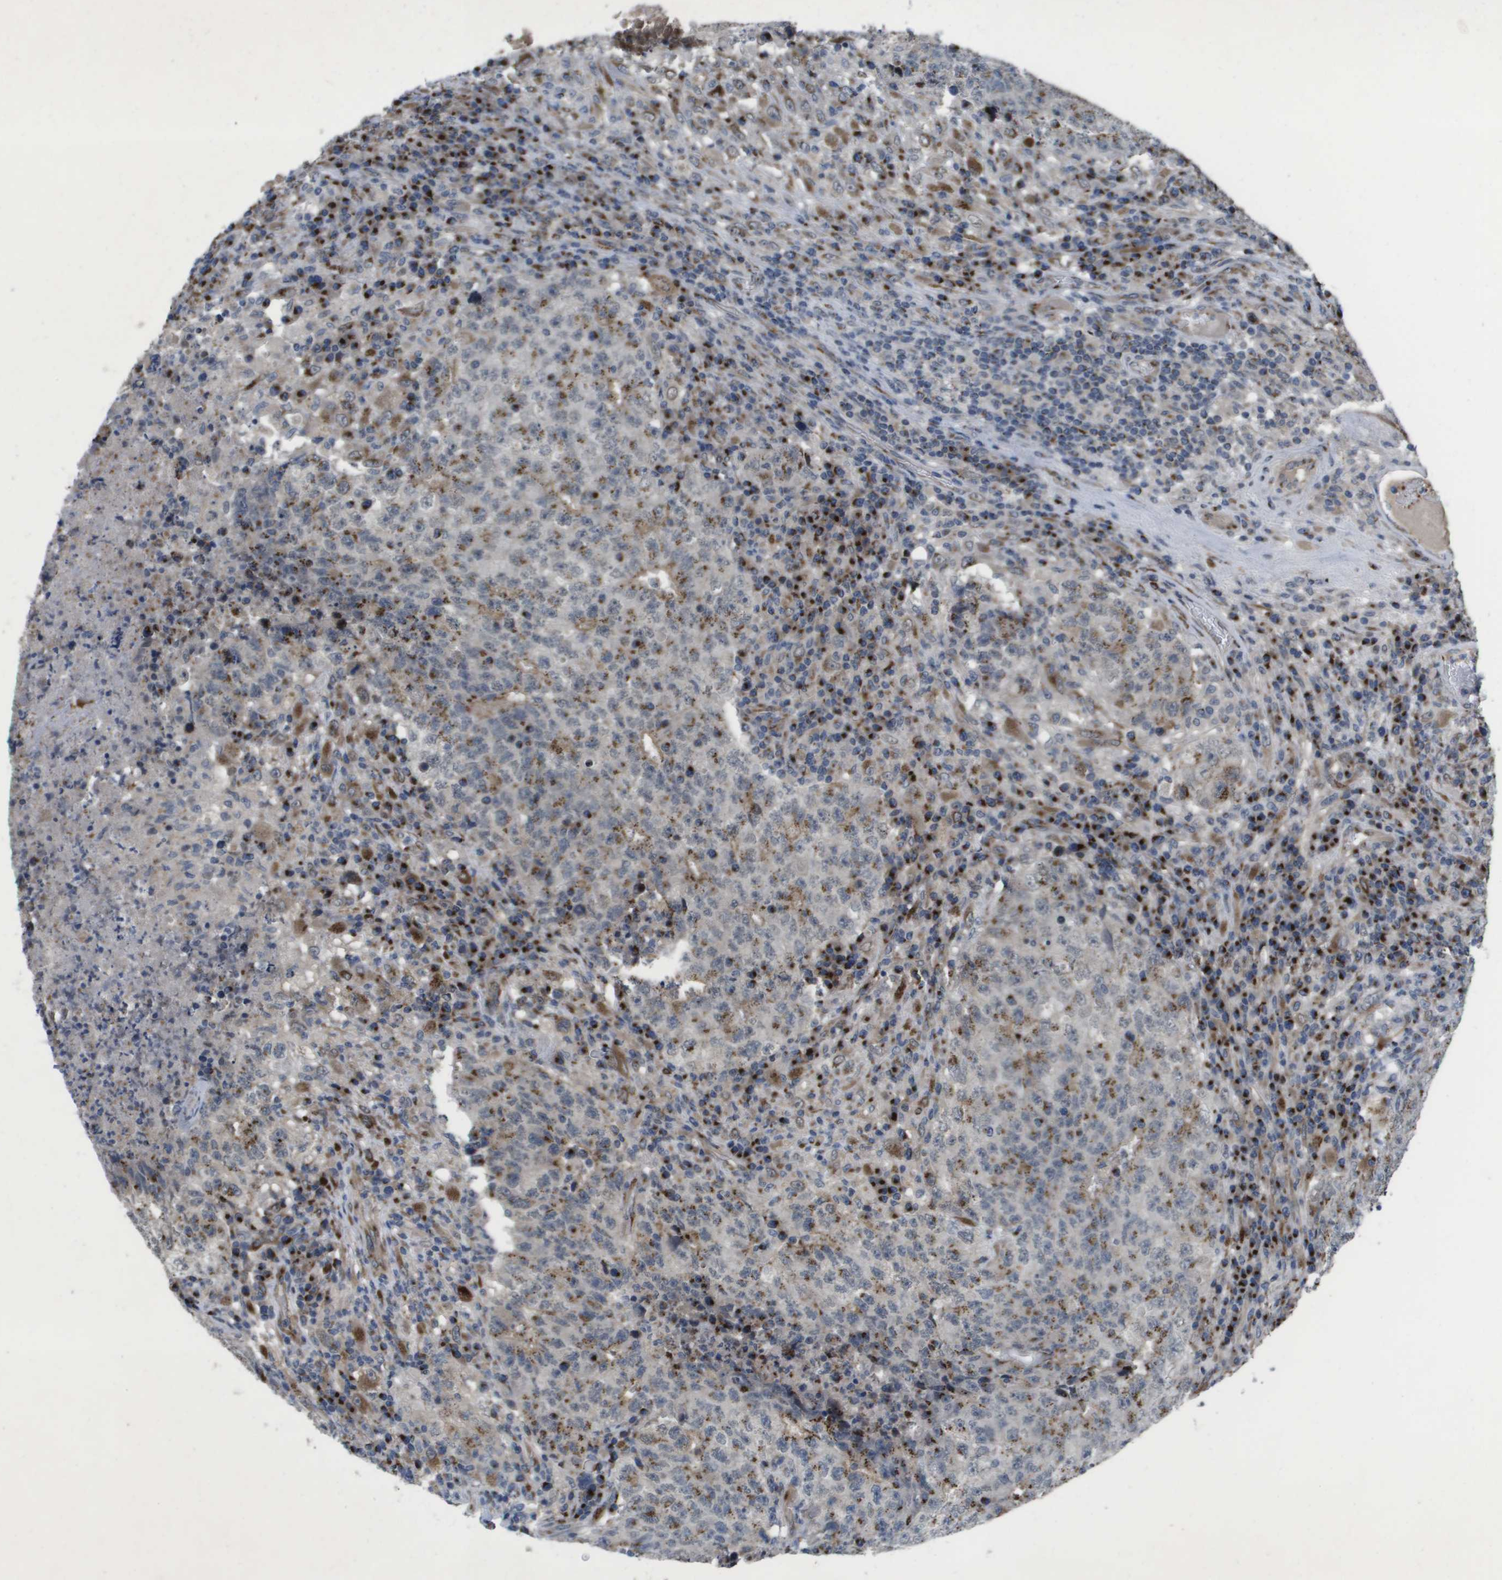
{"staining": {"intensity": "moderate", "quantity": "25%-75%", "location": "cytoplasmic/membranous"}, "tissue": "testis cancer", "cell_type": "Tumor cells", "image_type": "cancer", "snomed": [{"axis": "morphology", "description": "Necrosis, NOS"}, {"axis": "morphology", "description": "Carcinoma, Embryonal, NOS"}, {"axis": "topography", "description": "Testis"}], "caption": "Protein expression analysis of testis cancer (embryonal carcinoma) displays moderate cytoplasmic/membranous staining in approximately 25%-75% of tumor cells. Immunohistochemistry stains the protein in brown and the nuclei are stained blue.", "gene": "QSOX2", "patient": {"sex": "male", "age": 19}}